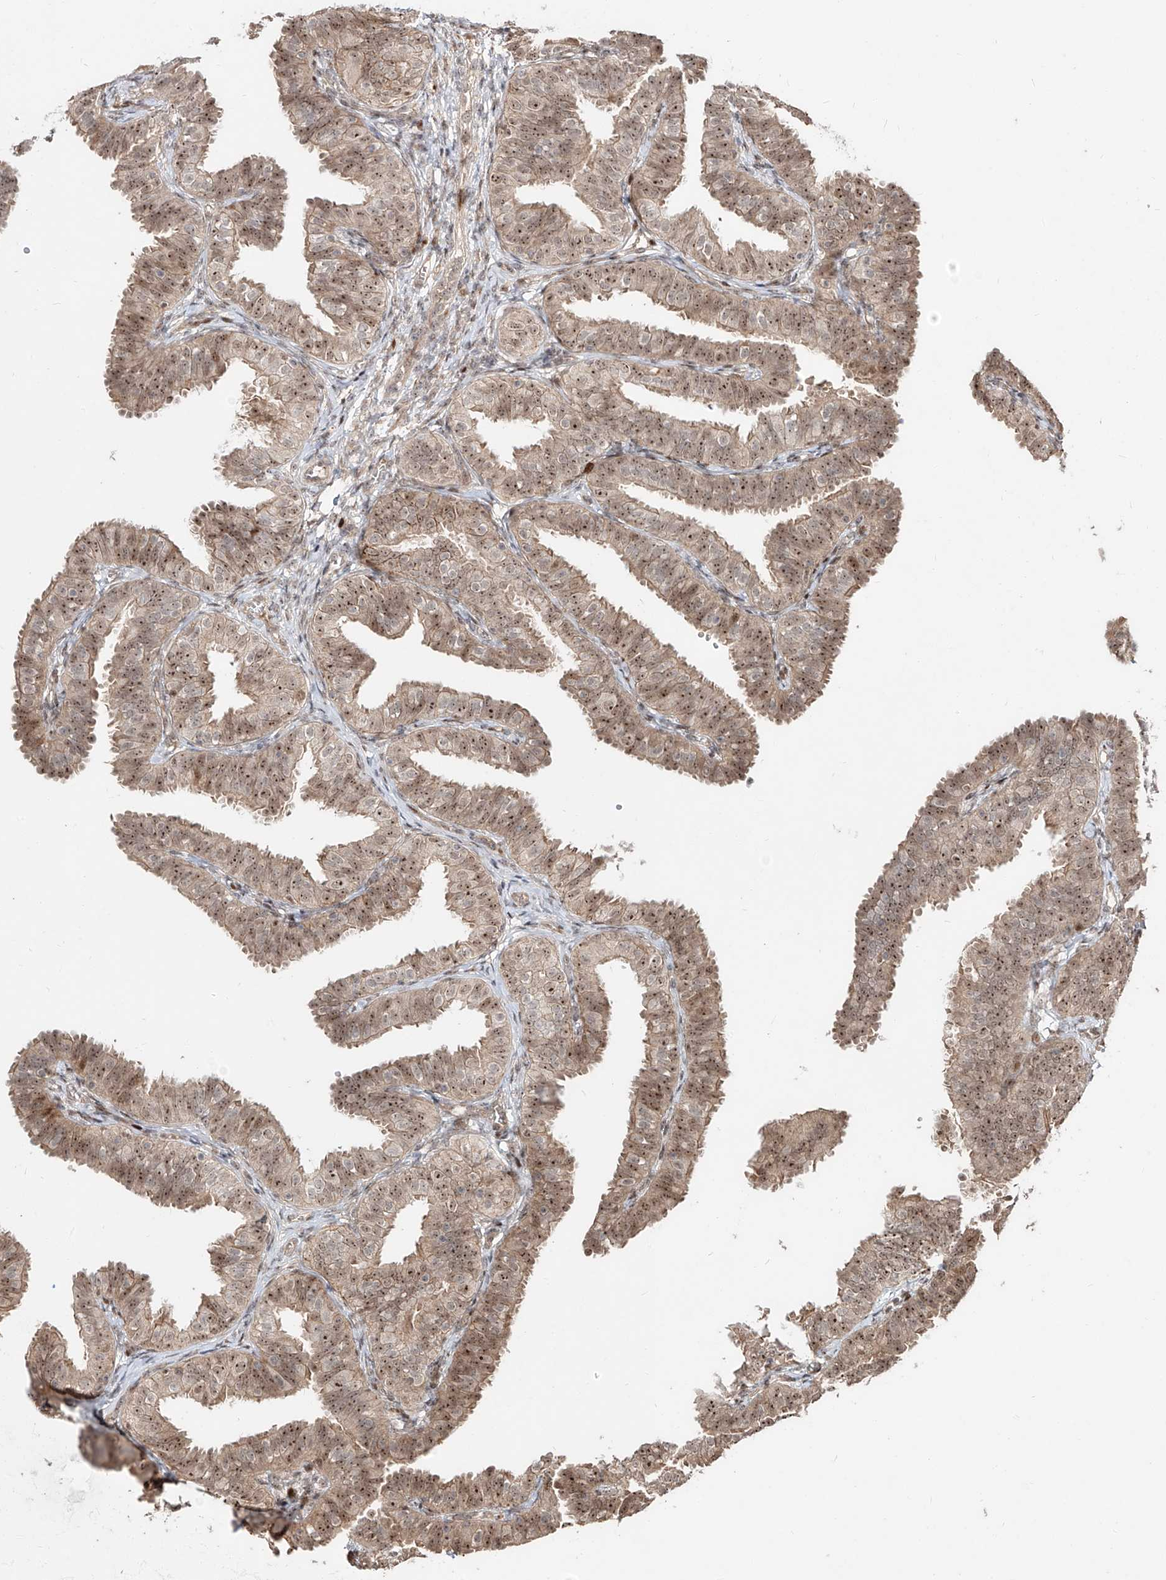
{"staining": {"intensity": "moderate", "quantity": ">75%", "location": "cytoplasmic/membranous,nuclear"}, "tissue": "fallopian tube", "cell_type": "Glandular cells", "image_type": "normal", "snomed": [{"axis": "morphology", "description": "Normal tissue, NOS"}, {"axis": "topography", "description": "Fallopian tube"}], "caption": "Brown immunohistochemical staining in unremarkable human fallopian tube reveals moderate cytoplasmic/membranous,nuclear staining in about >75% of glandular cells. Immunohistochemistry stains the protein of interest in brown and the nuclei are stained blue.", "gene": "ZNF710", "patient": {"sex": "female", "age": 35}}